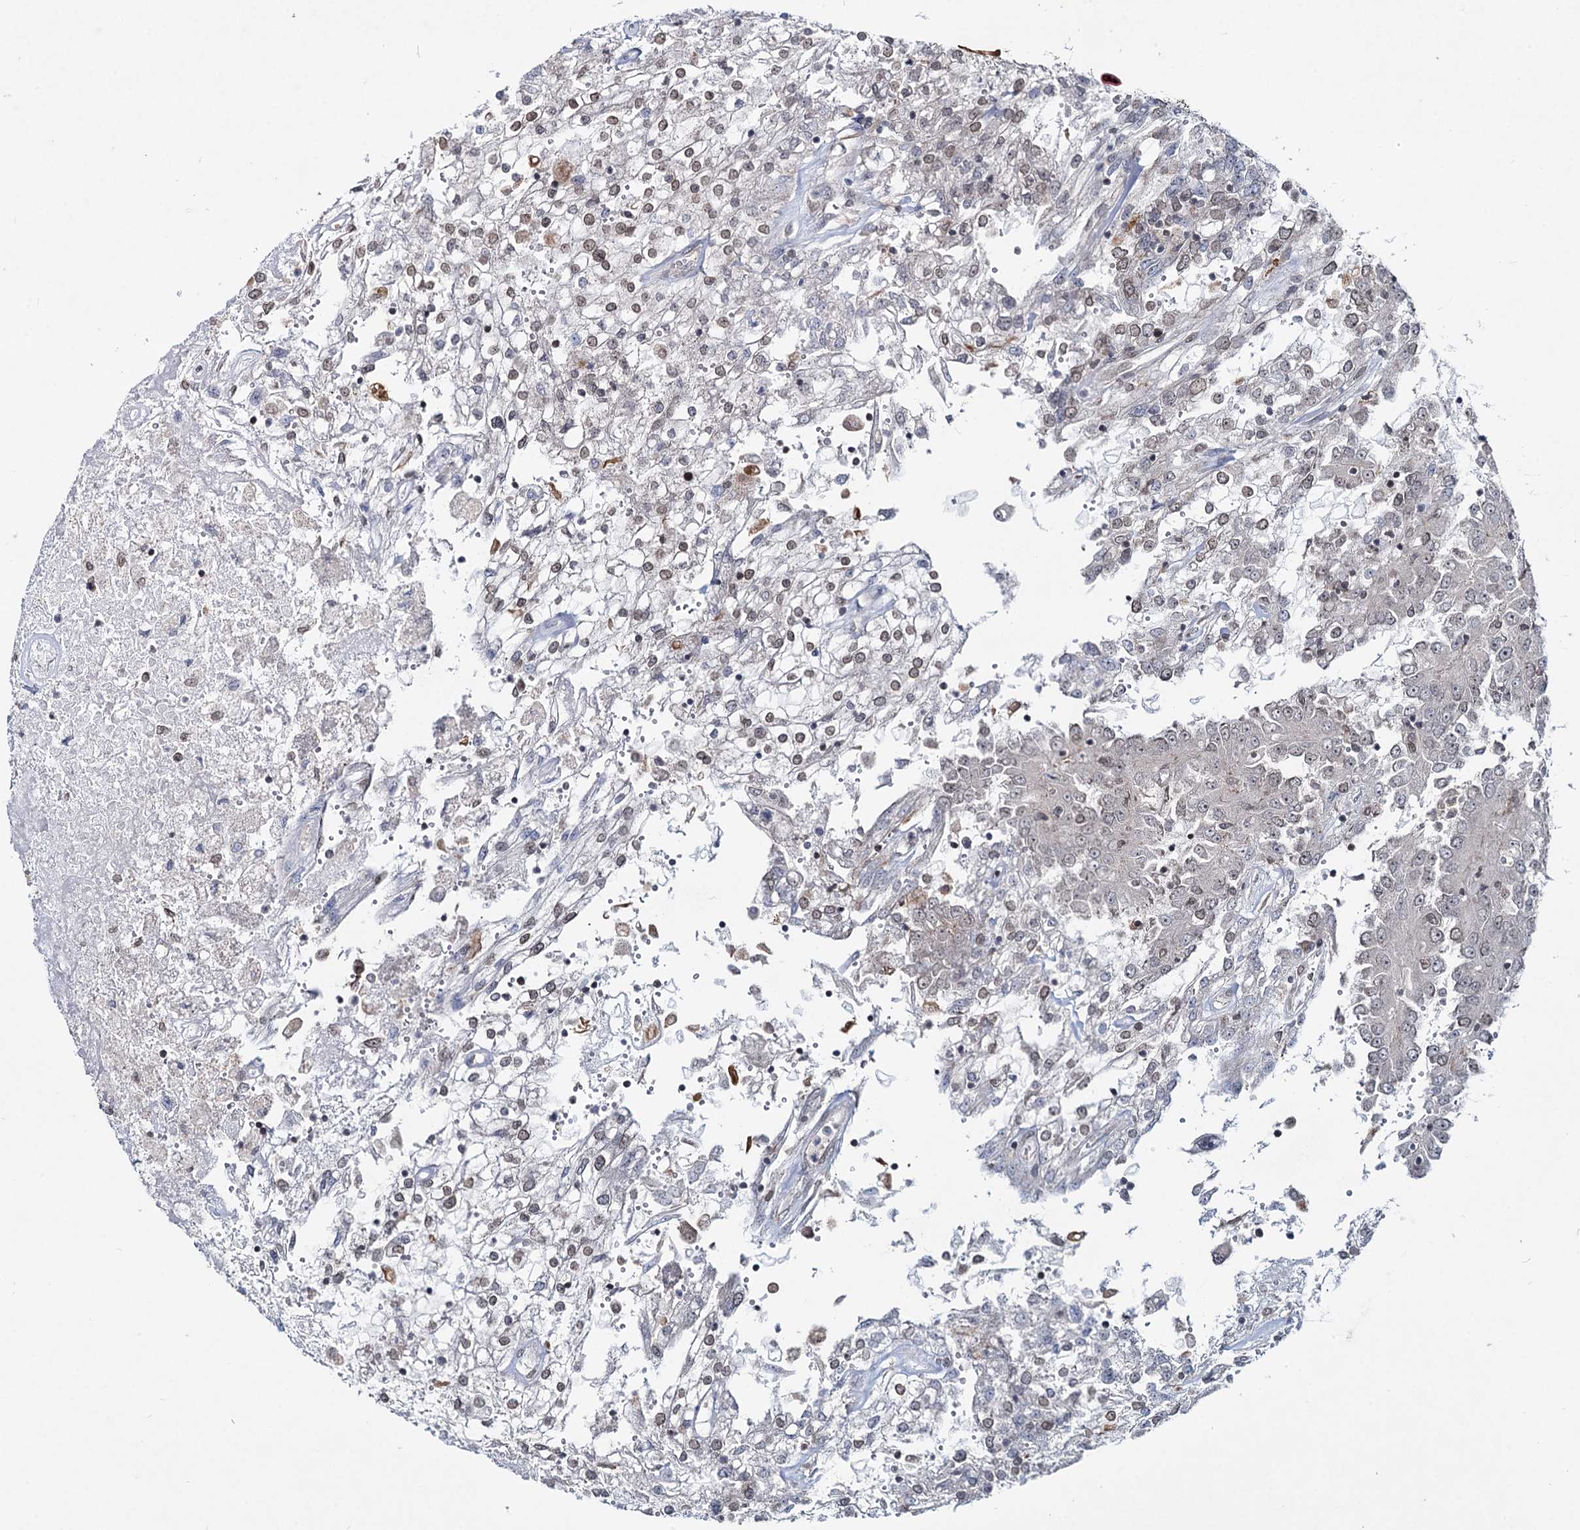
{"staining": {"intensity": "weak", "quantity": "<25%", "location": "nuclear"}, "tissue": "renal cancer", "cell_type": "Tumor cells", "image_type": "cancer", "snomed": [{"axis": "morphology", "description": "Adenocarcinoma, NOS"}, {"axis": "topography", "description": "Kidney"}], "caption": "IHC micrograph of neoplastic tissue: human adenocarcinoma (renal) stained with DAB shows no significant protein positivity in tumor cells. (DAB immunohistochemistry (IHC) visualized using brightfield microscopy, high magnification).", "gene": "RNF6", "patient": {"sex": "female", "age": 52}}